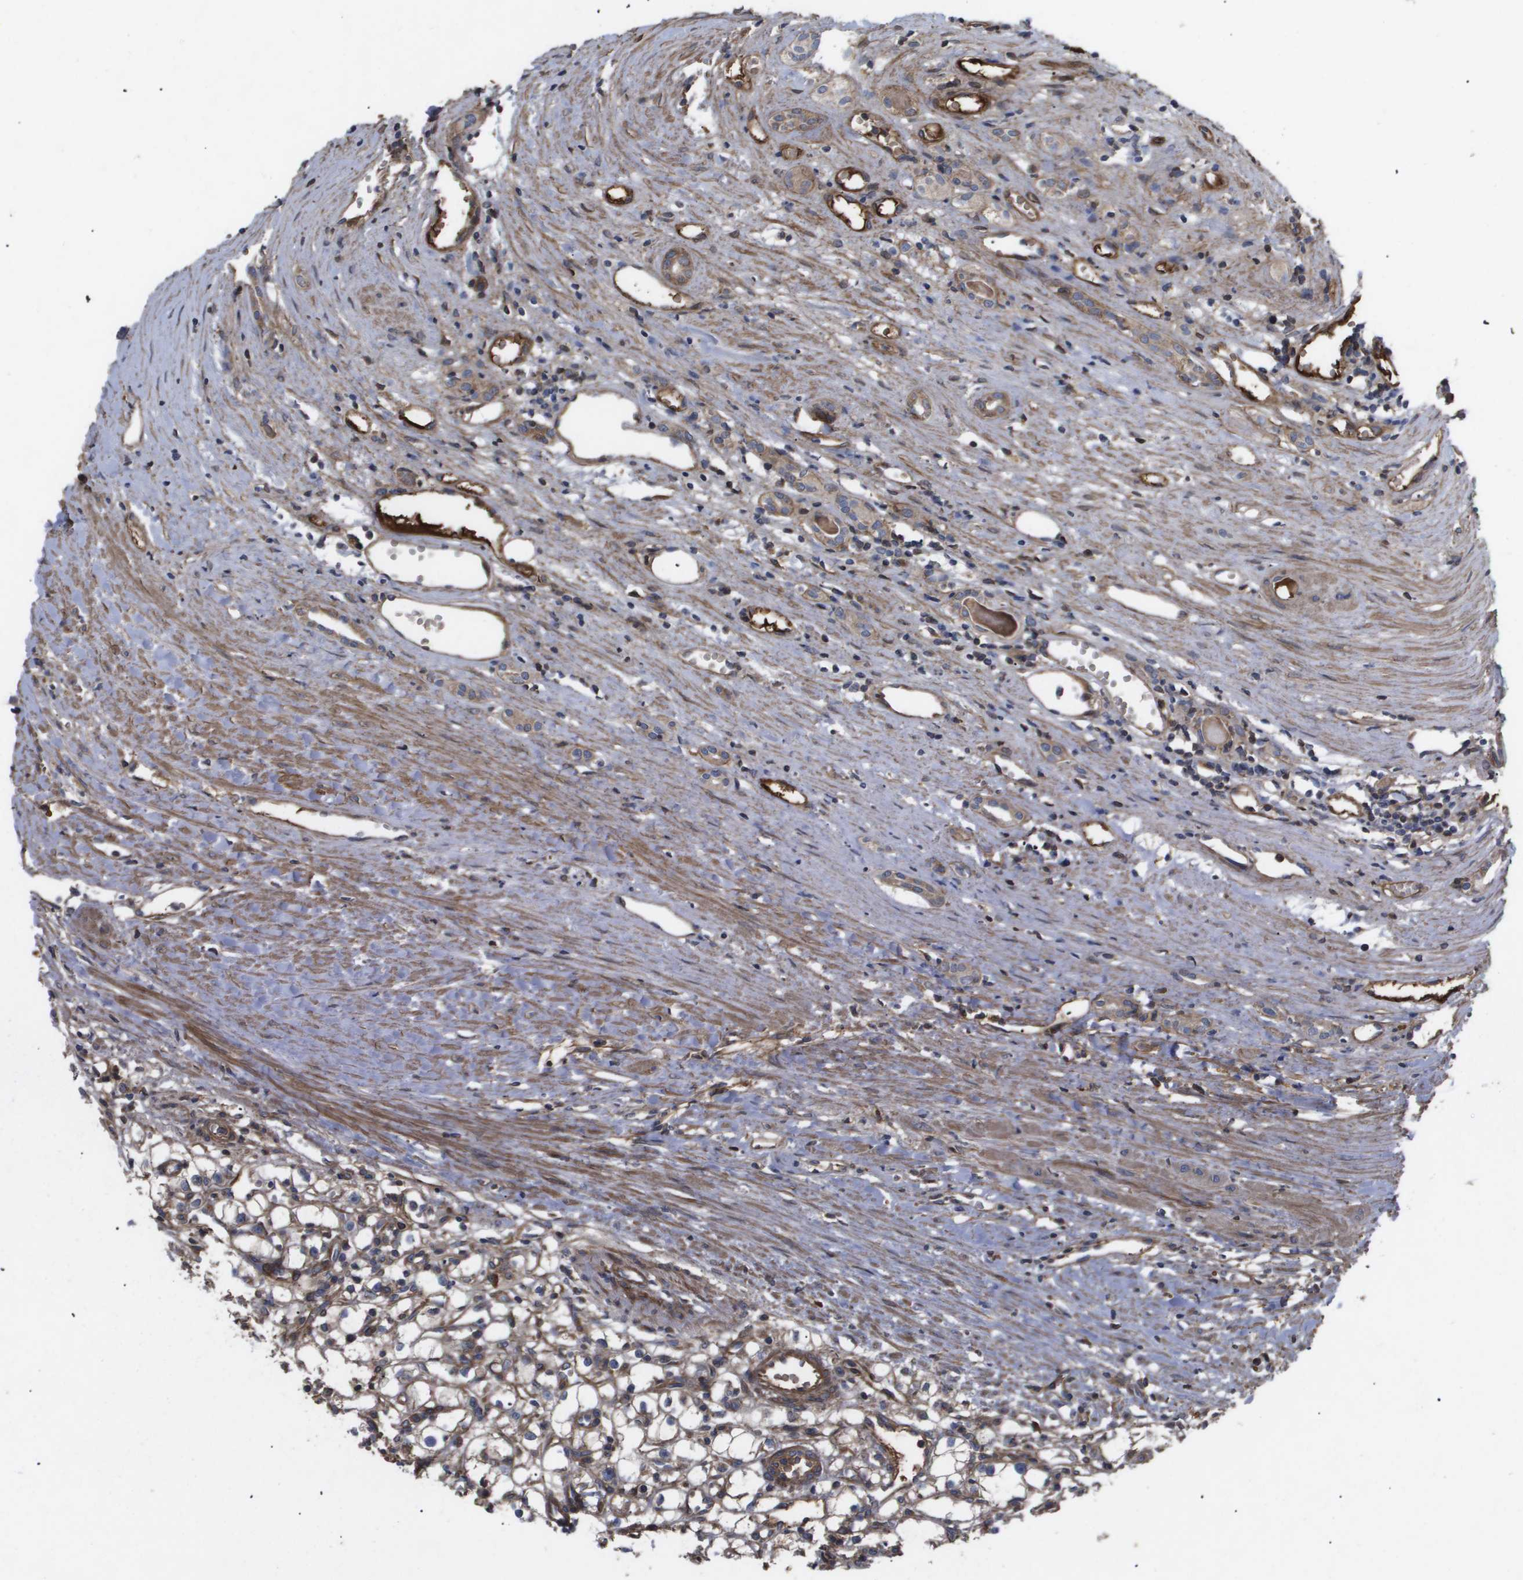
{"staining": {"intensity": "moderate", "quantity": ">75%", "location": "cytoplasmic/membranous"}, "tissue": "renal cancer", "cell_type": "Tumor cells", "image_type": "cancer", "snomed": [{"axis": "morphology", "description": "Adenocarcinoma, NOS"}, {"axis": "topography", "description": "Kidney"}], "caption": "Adenocarcinoma (renal) was stained to show a protein in brown. There is medium levels of moderate cytoplasmic/membranous positivity in approximately >75% of tumor cells.", "gene": "TNS1", "patient": {"sex": "male", "age": 56}}